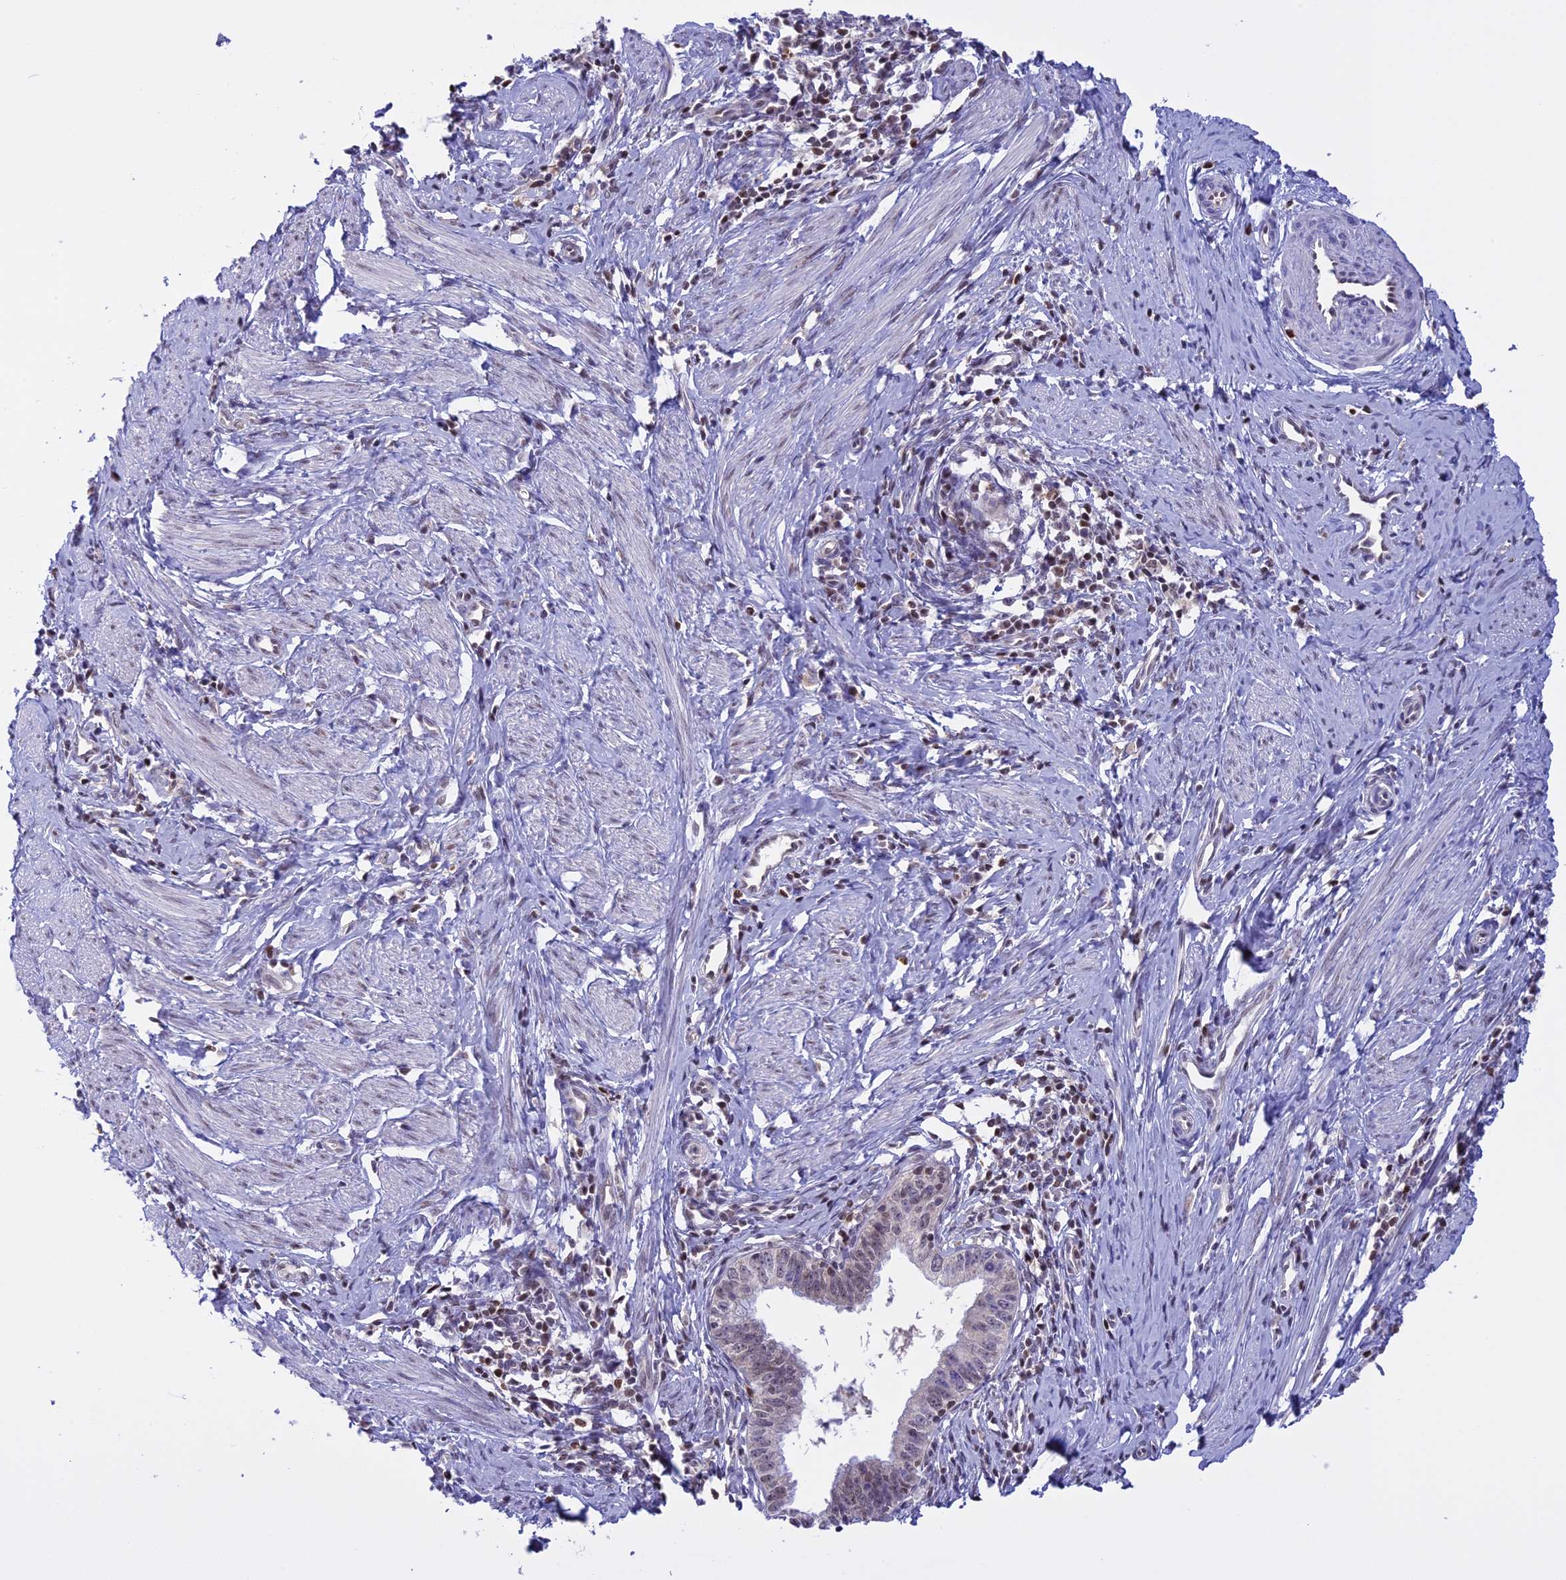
{"staining": {"intensity": "weak", "quantity": "<25%", "location": "nuclear"}, "tissue": "cervical cancer", "cell_type": "Tumor cells", "image_type": "cancer", "snomed": [{"axis": "morphology", "description": "Adenocarcinoma, NOS"}, {"axis": "topography", "description": "Cervix"}], "caption": "A high-resolution histopathology image shows immunohistochemistry staining of cervical cancer, which displays no significant positivity in tumor cells. Nuclei are stained in blue.", "gene": "IZUMO2", "patient": {"sex": "female", "age": 36}}